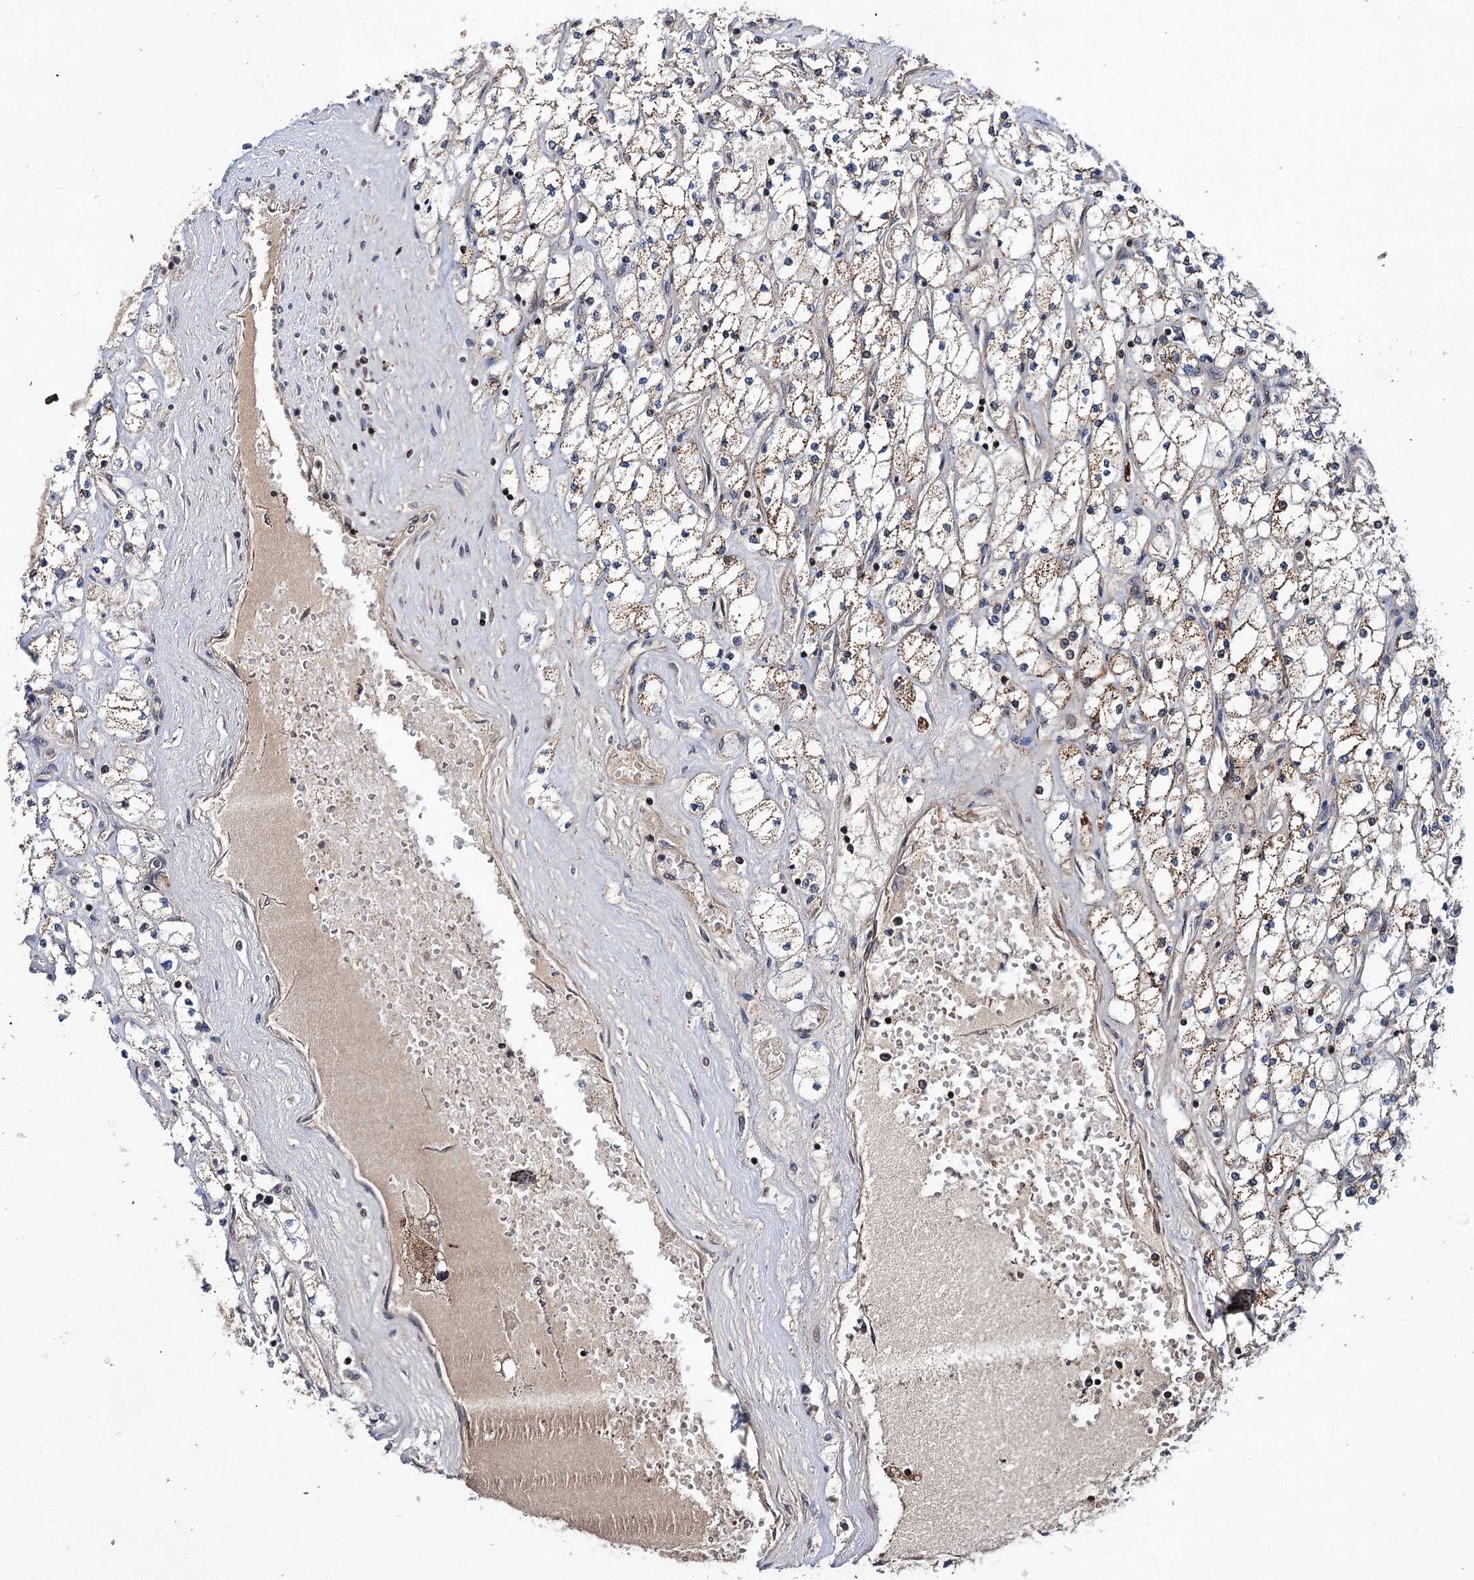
{"staining": {"intensity": "moderate", "quantity": "<25%", "location": "cytoplasmic/membranous"}, "tissue": "renal cancer", "cell_type": "Tumor cells", "image_type": "cancer", "snomed": [{"axis": "morphology", "description": "Adenocarcinoma, NOS"}, {"axis": "topography", "description": "Kidney"}], "caption": "Protein positivity by immunohistochemistry exhibits moderate cytoplasmic/membranous positivity in about <25% of tumor cells in renal cancer.", "gene": "ABLIM1", "patient": {"sex": "male", "age": 80}}